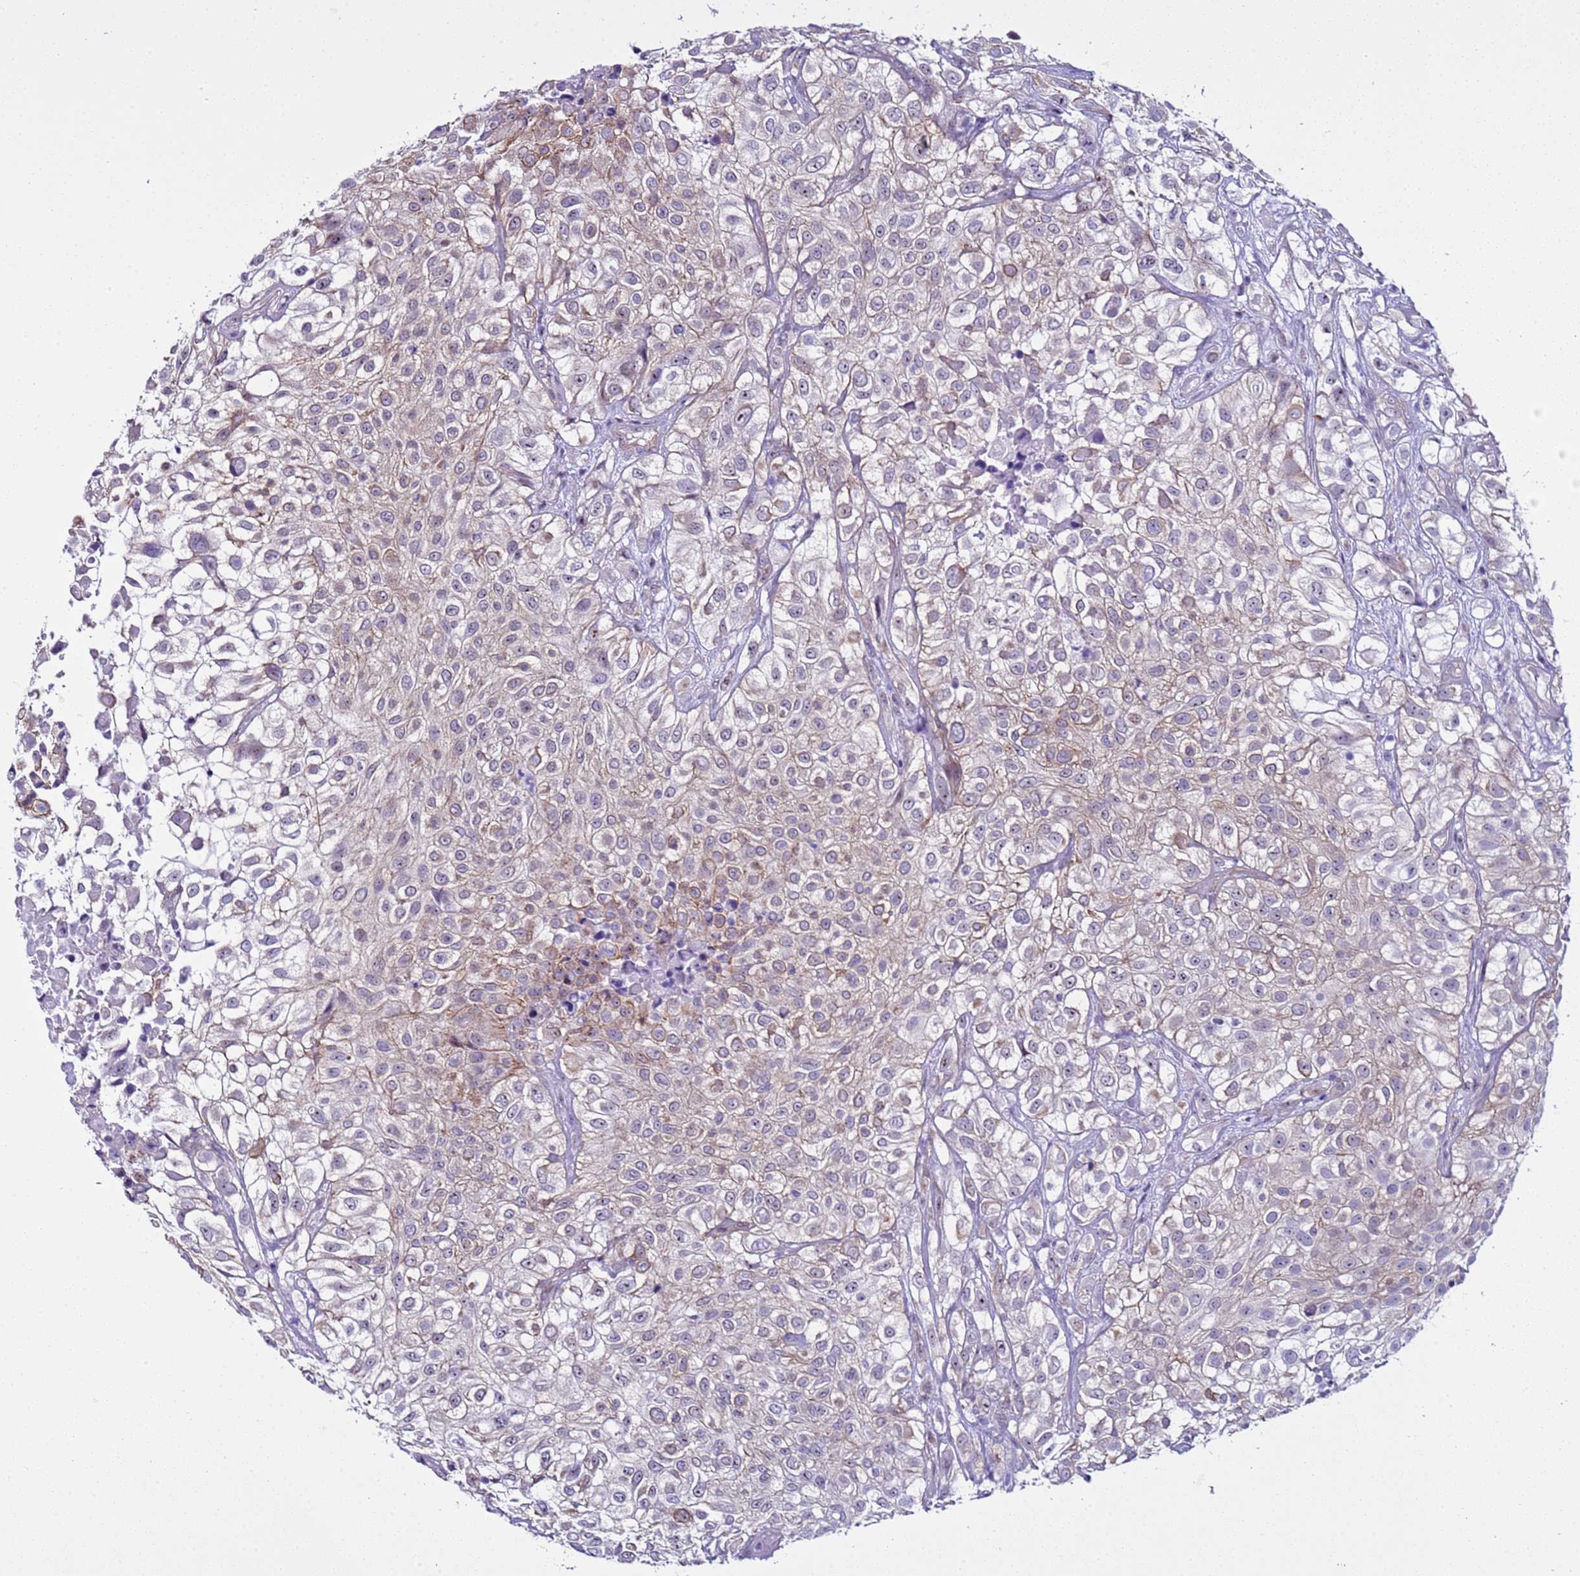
{"staining": {"intensity": "moderate", "quantity": "<25%", "location": "cytoplasmic/membranous"}, "tissue": "urothelial cancer", "cell_type": "Tumor cells", "image_type": "cancer", "snomed": [{"axis": "morphology", "description": "Urothelial carcinoma, High grade"}, {"axis": "topography", "description": "Urinary bladder"}], "caption": "DAB immunohistochemical staining of urothelial carcinoma (high-grade) demonstrates moderate cytoplasmic/membranous protein staining in approximately <25% of tumor cells. The protein of interest is stained brown, and the nuclei are stained in blue (DAB (3,3'-diaminobenzidine) IHC with brightfield microscopy, high magnification).", "gene": "LRRC10B", "patient": {"sex": "male", "age": 56}}